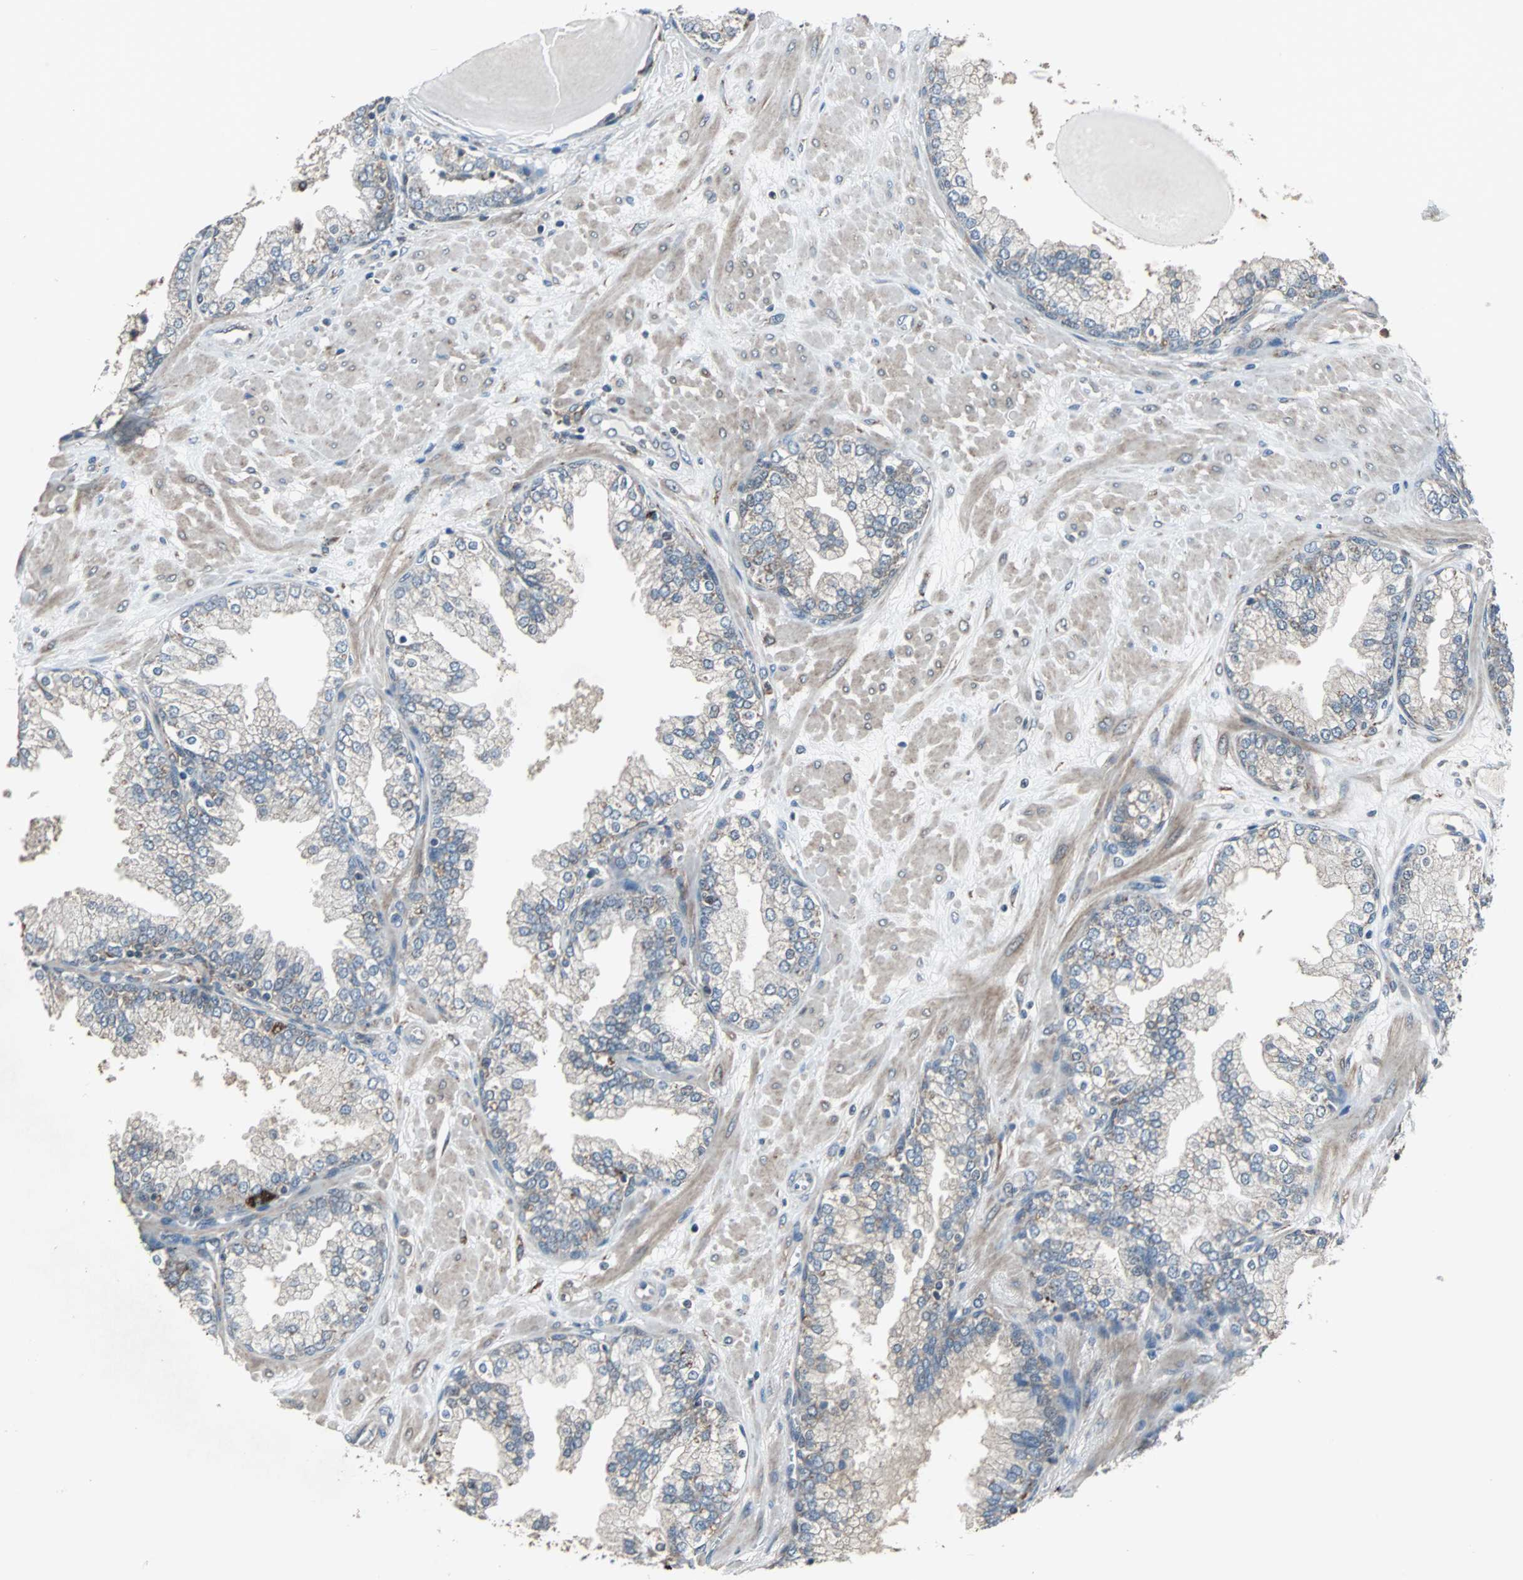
{"staining": {"intensity": "weak", "quantity": "<25%", "location": "cytoplasmic/membranous"}, "tissue": "prostate", "cell_type": "Glandular cells", "image_type": "normal", "snomed": [{"axis": "morphology", "description": "Normal tissue, NOS"}, {"axis": "topography", "description": "Prostate"}], "caption": "An immunohistochemistry image of normal prostate is shown. There is no staining in glandular cells of prostate. (DAB (3,3'-diaminobenzidine) immunohistochemistry (IHC) visualized using brightfield microscopy, high magnification).", "gene": "SOS1", "patient": {"sex": "male", "age": 51}}